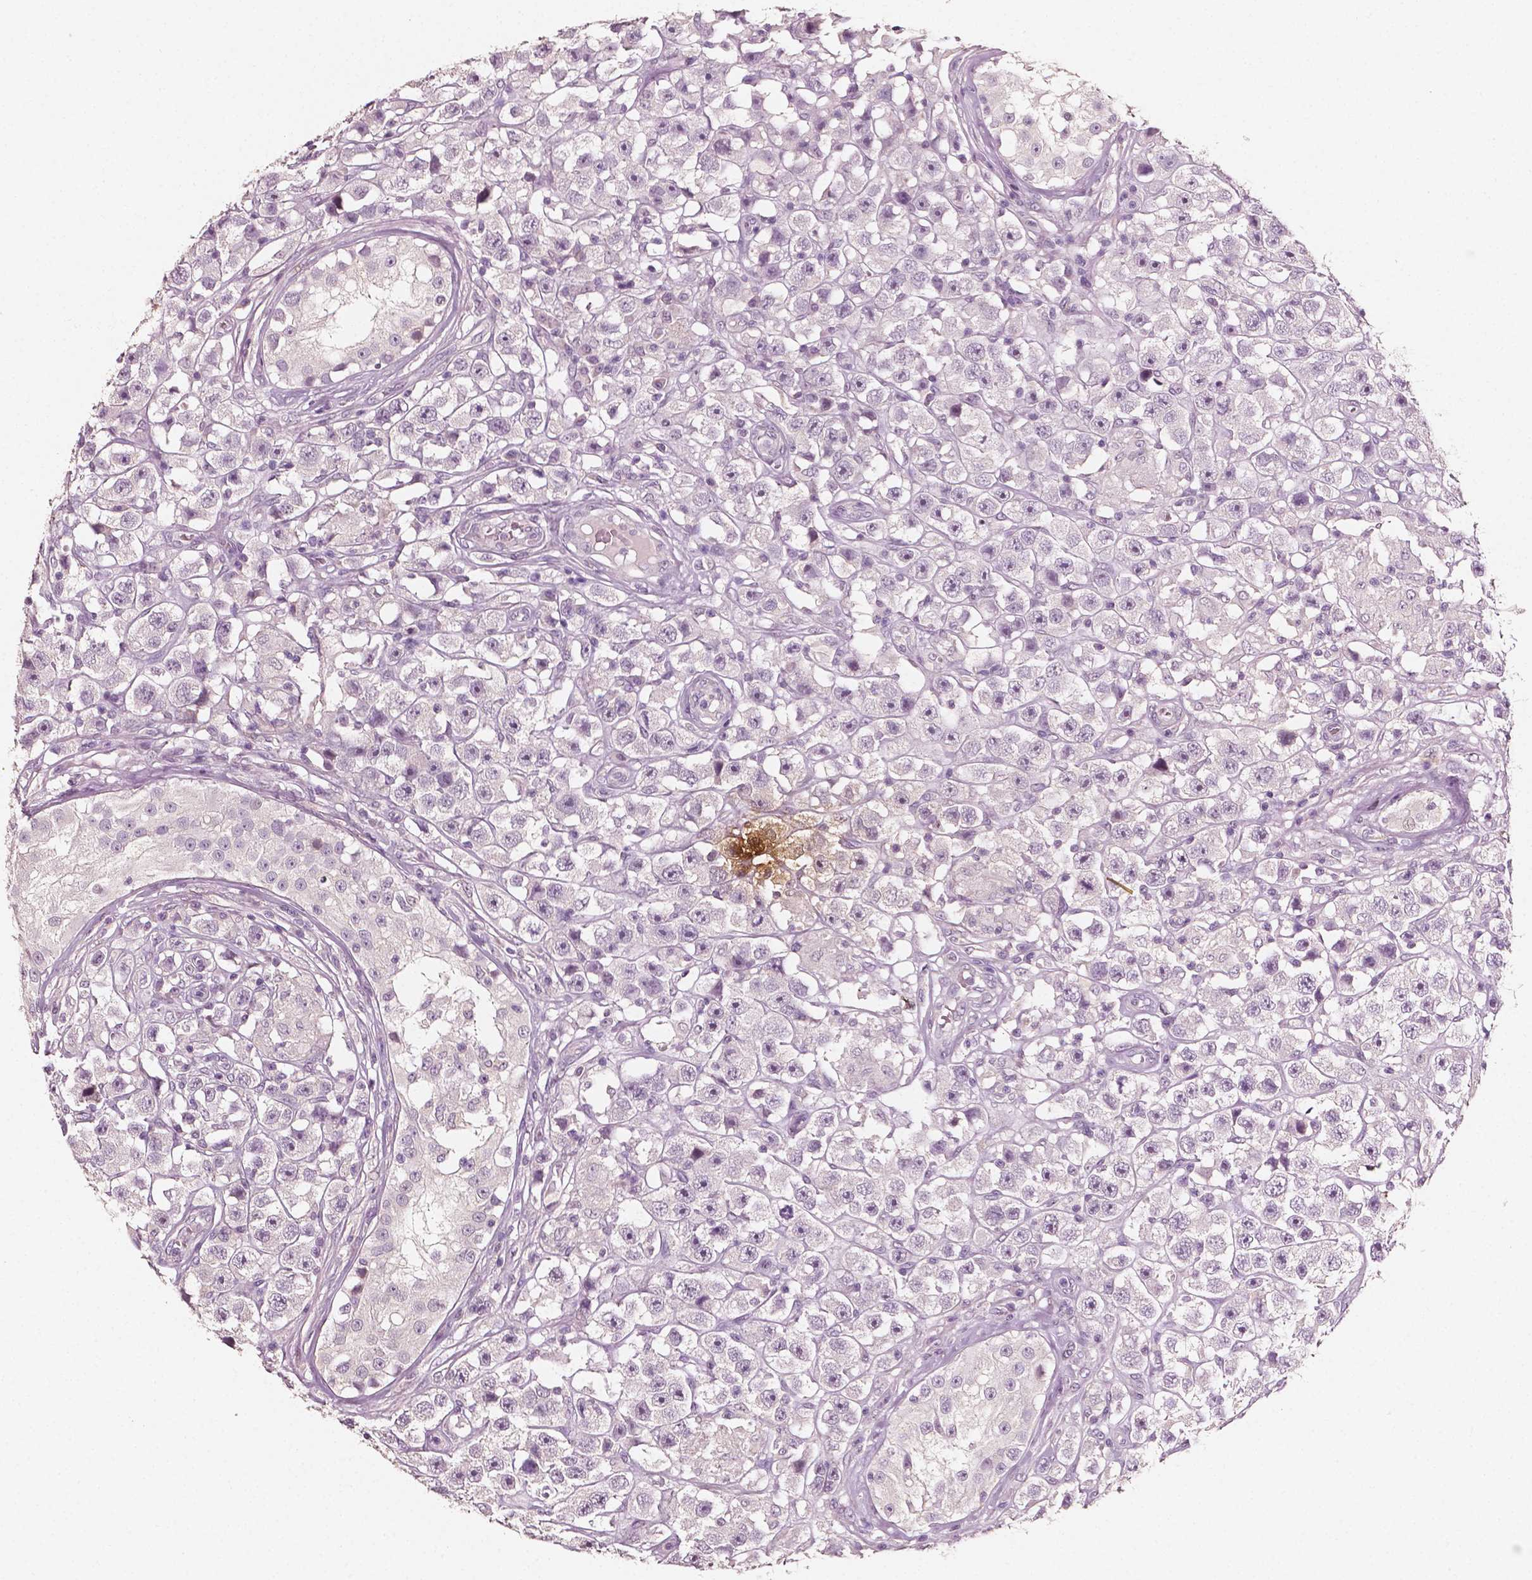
{"staining": {"intensity": "negative", "quantity": "none", "location": "none"}, "tissue": "testis cancer", "cell_type": "Tumor cells", "image_type": "cancer", "snomed": [{"axis": "morphology", "description": "Seminoma, NOS"}, {"axis": "topography", "description": "Testis"}], "caption": "High magnification brightfield microscopy of testis seminoma stained with DAB (3,3'-diaminobenzidine) (brown) and counterstained with hematoxylin (blue): tumor cells show no significant positivity.", "gene": "PLA2R1", "patient": {"sex": "male", "age": 45}}